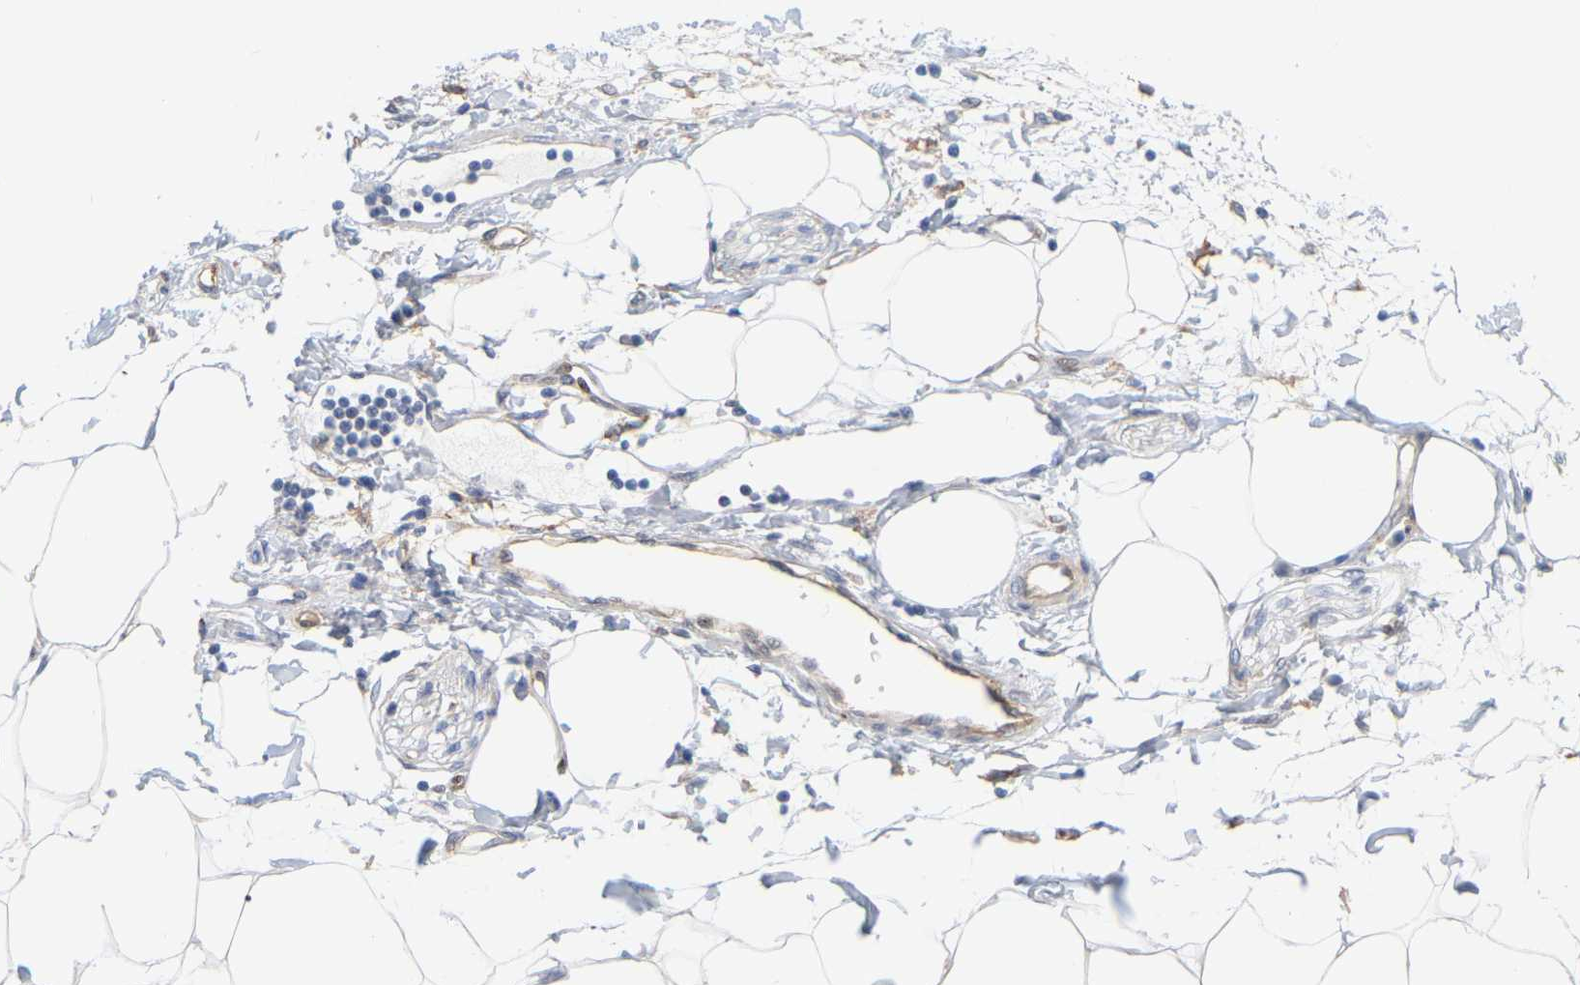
{"staining": {"intensity": "weak", "quantity": "<25%", "location": "cytoplasmic/membranous"}, "tissue": "adipose tissue", "cell_type": "Adipocytes", "image_type": "normal", "snomed": [{"axis": "morphology", "description": "Normal tissue, NOS"}, {"axis": "morphology", "description": "Adenocarcinoma, NOS"}, {"axis": "topography", "description": "Colon"}, {"axis": "topography", "description": "Peripheral nerve tissue"}], "caption": "IHC of normal human adipose tissue exhibits no expression in adipocytes.", "gene": "RAPH1", "patient": {"sex": "male", "age": 14}}